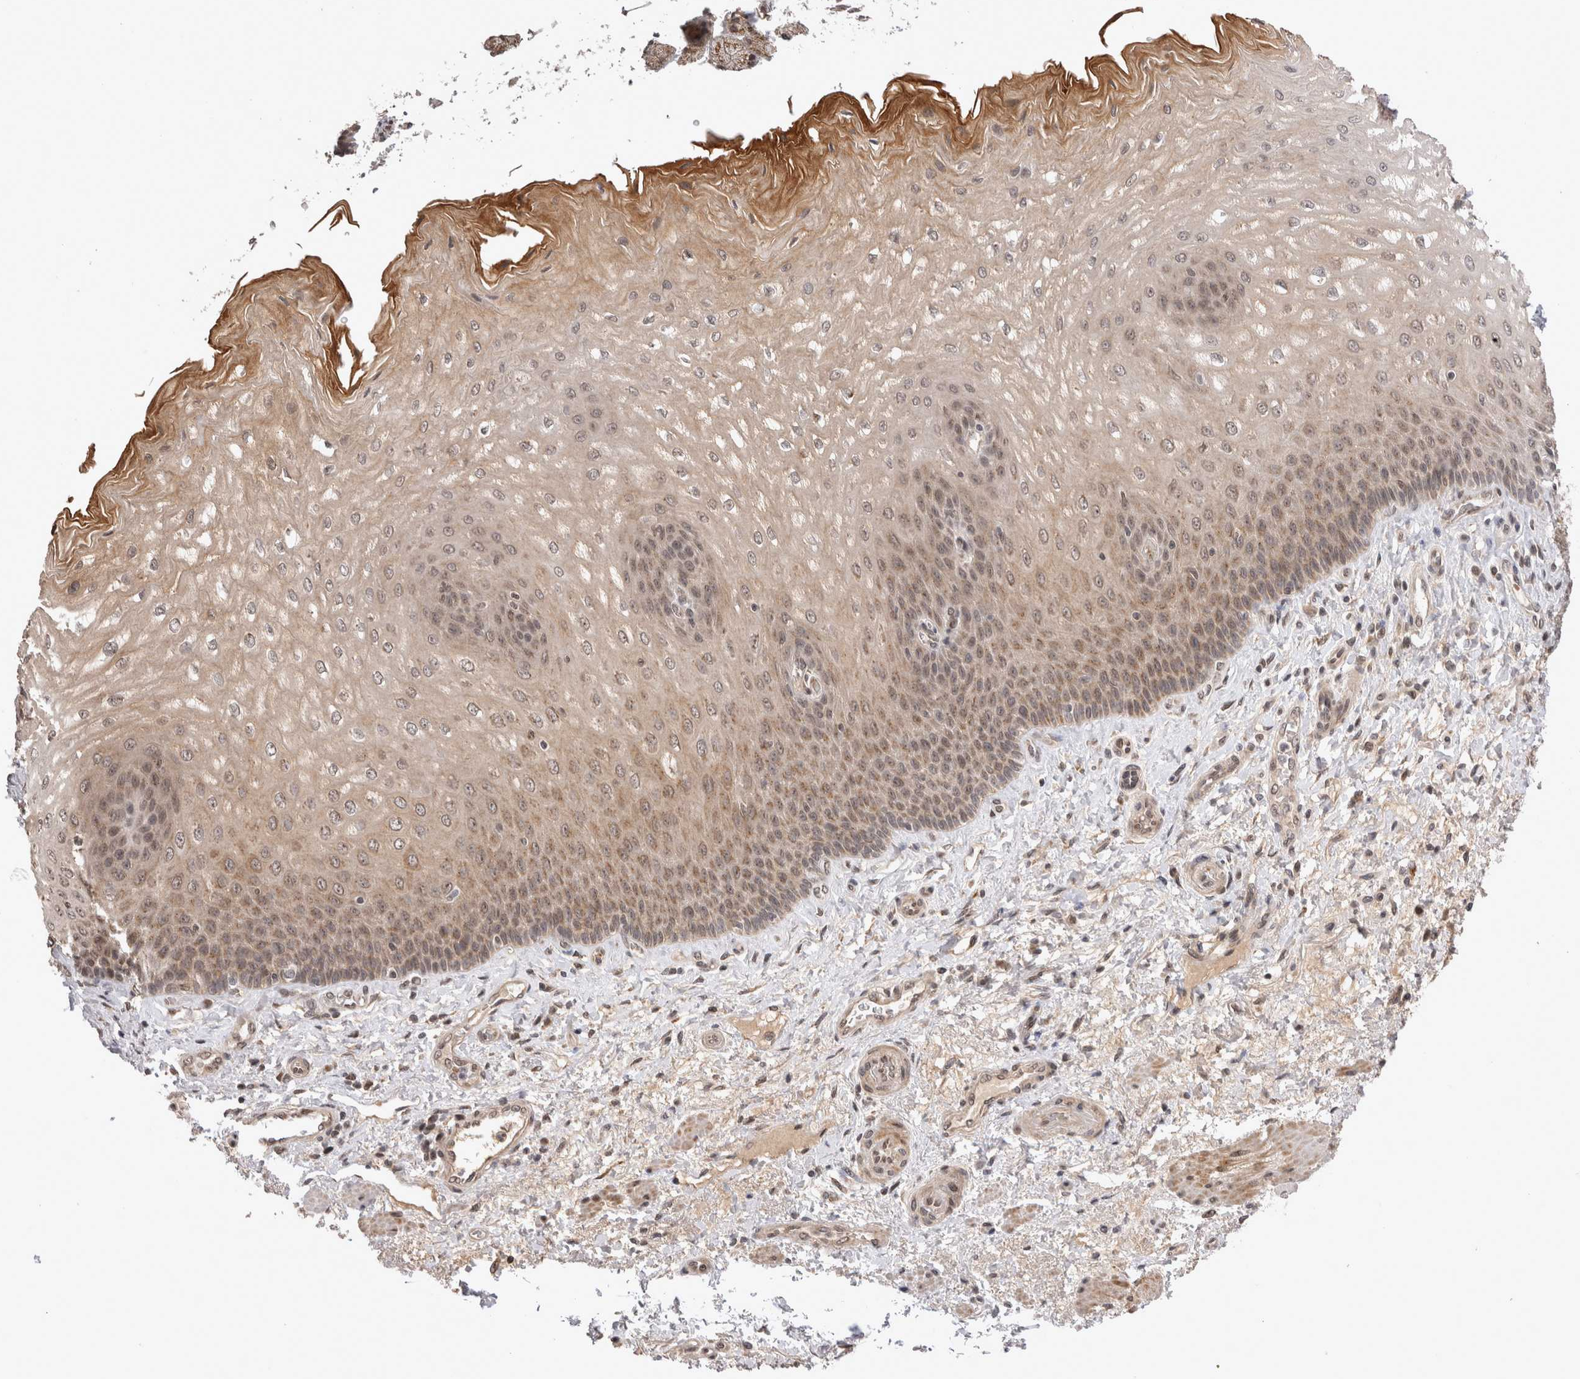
{"staining": {"intensity": "moderate", "quantity": ">75%", "location": "cytoplasmic/membranous,nuclear"}, "tissue": "esophagus", "cell_type": "Squamous epithelial cells", "image_type": "normal", "snomed": [{"axis": "morphology", "description": "Normal tissue, NOS"}, {"axis": "topography", "description": "Esophagus"}], "caption": "Immunohistochemistry of benign human esophagus shows medium levels of moderate cytoplasmic/membranous,nuclear staining in approximately >75% of squamous epithelial cells.", "gene": "TMEM65", "patient": {"sex": "male", "age": 54}}